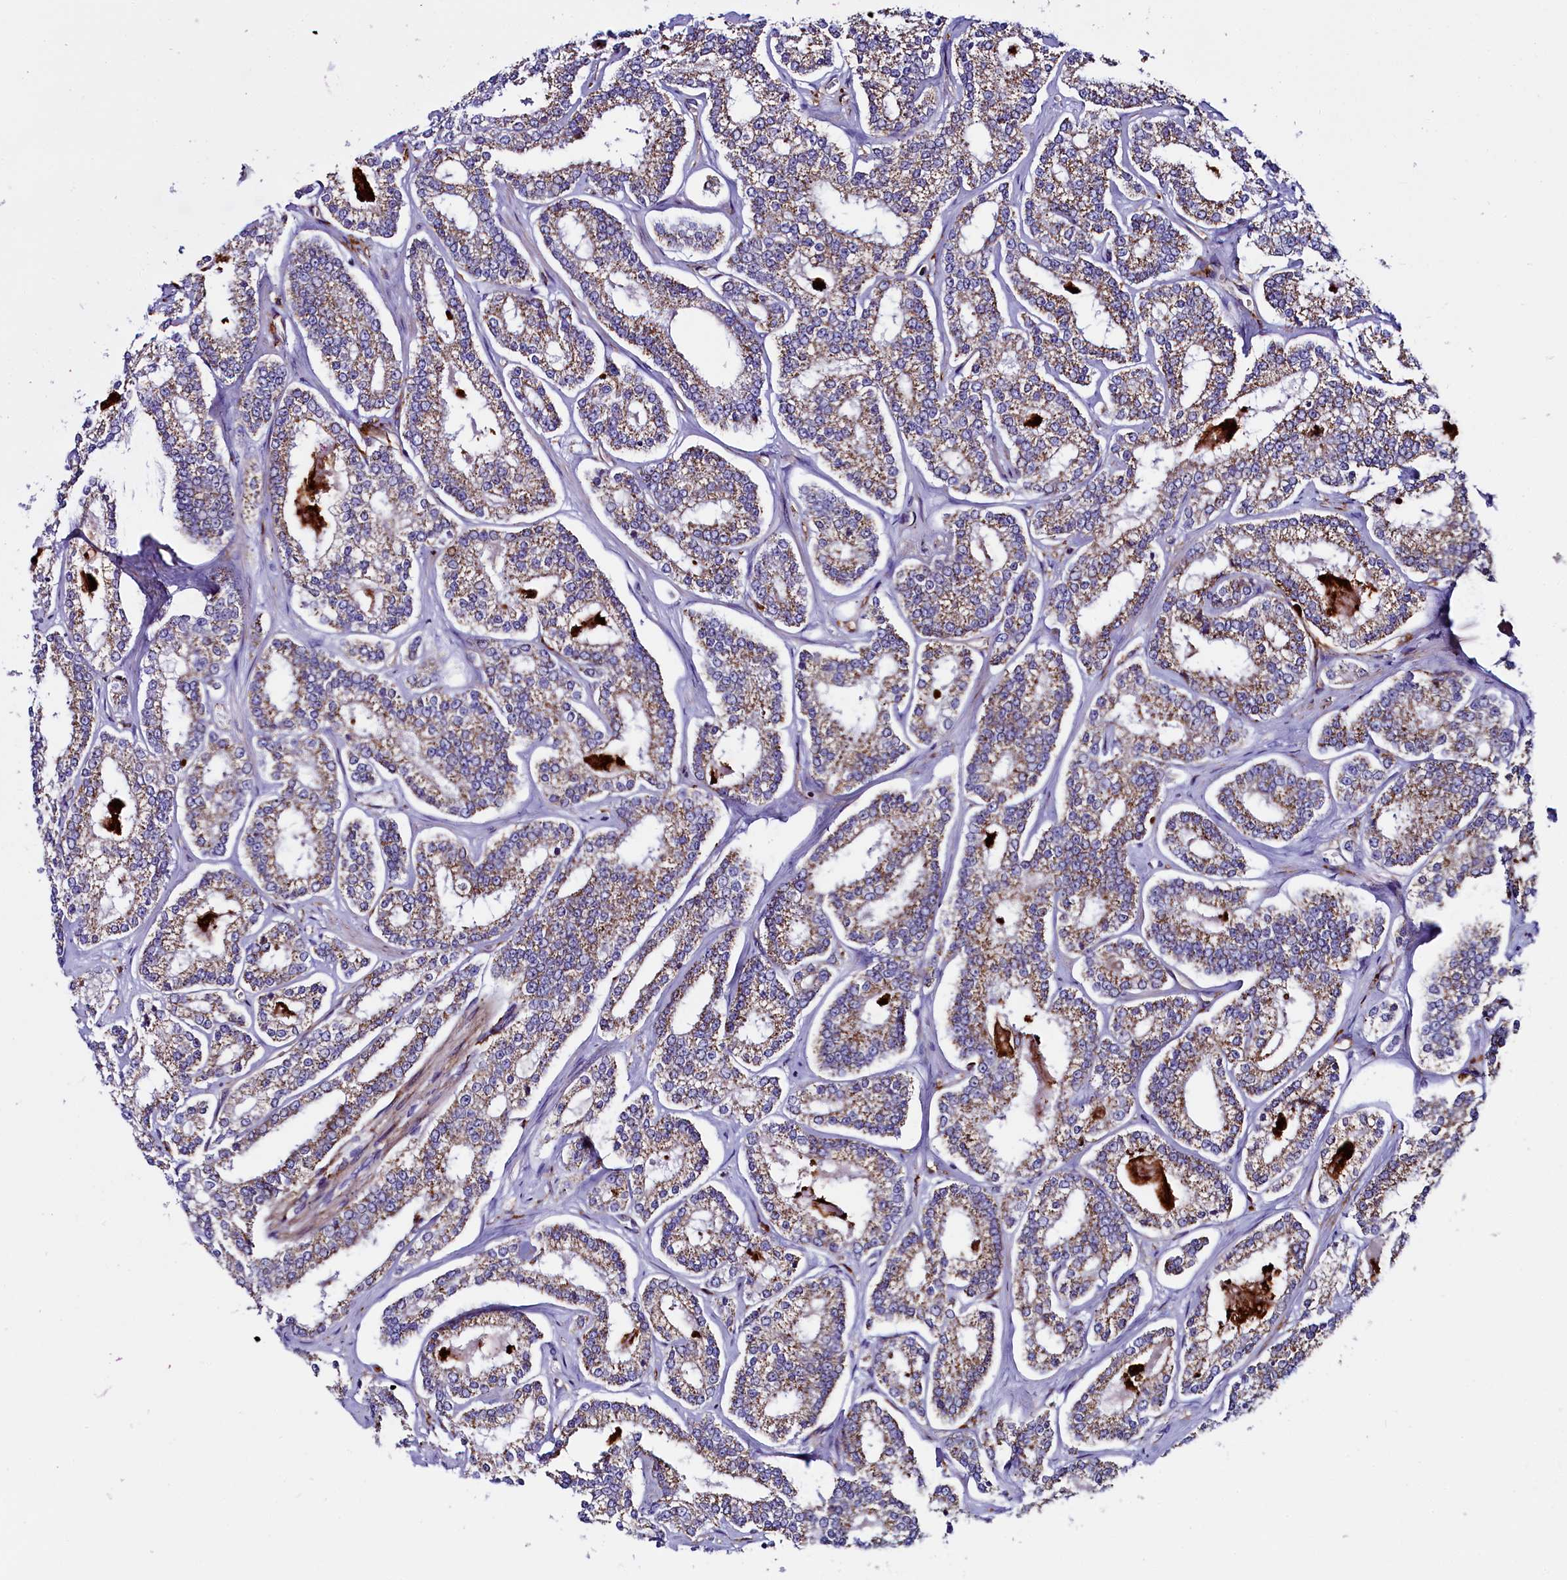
{"staining": {"intensity": "weak", "quantity": ">75%", "location": "cytoplasmic/membranous"}, "tissue": "prostate cancer", "cell_type": "Tumor cells", "image_type": "cancer", "snomed": [{"axis": "morphology", "description": "Normal tissue, NOS"}, {"axis": "morphology", "description": "Adenocarcinoma, High grade"}, {"axis": "topography", "description": "Prostate"}], "caption": "The immunohistochemical stain shows weak cytoplasmic/membranous expression in tumor cells of prostate high-grade adenocarcinoma tissue. The staining was performed using DAB (3,3'-diaminobenzidine) to visualize the protein expression in brown, while the nuclei were stained in blue with hematoxylin (Magnification: 20x).", "gene": "IL20RA", "patient": {"sex": "male", "age": 83}}